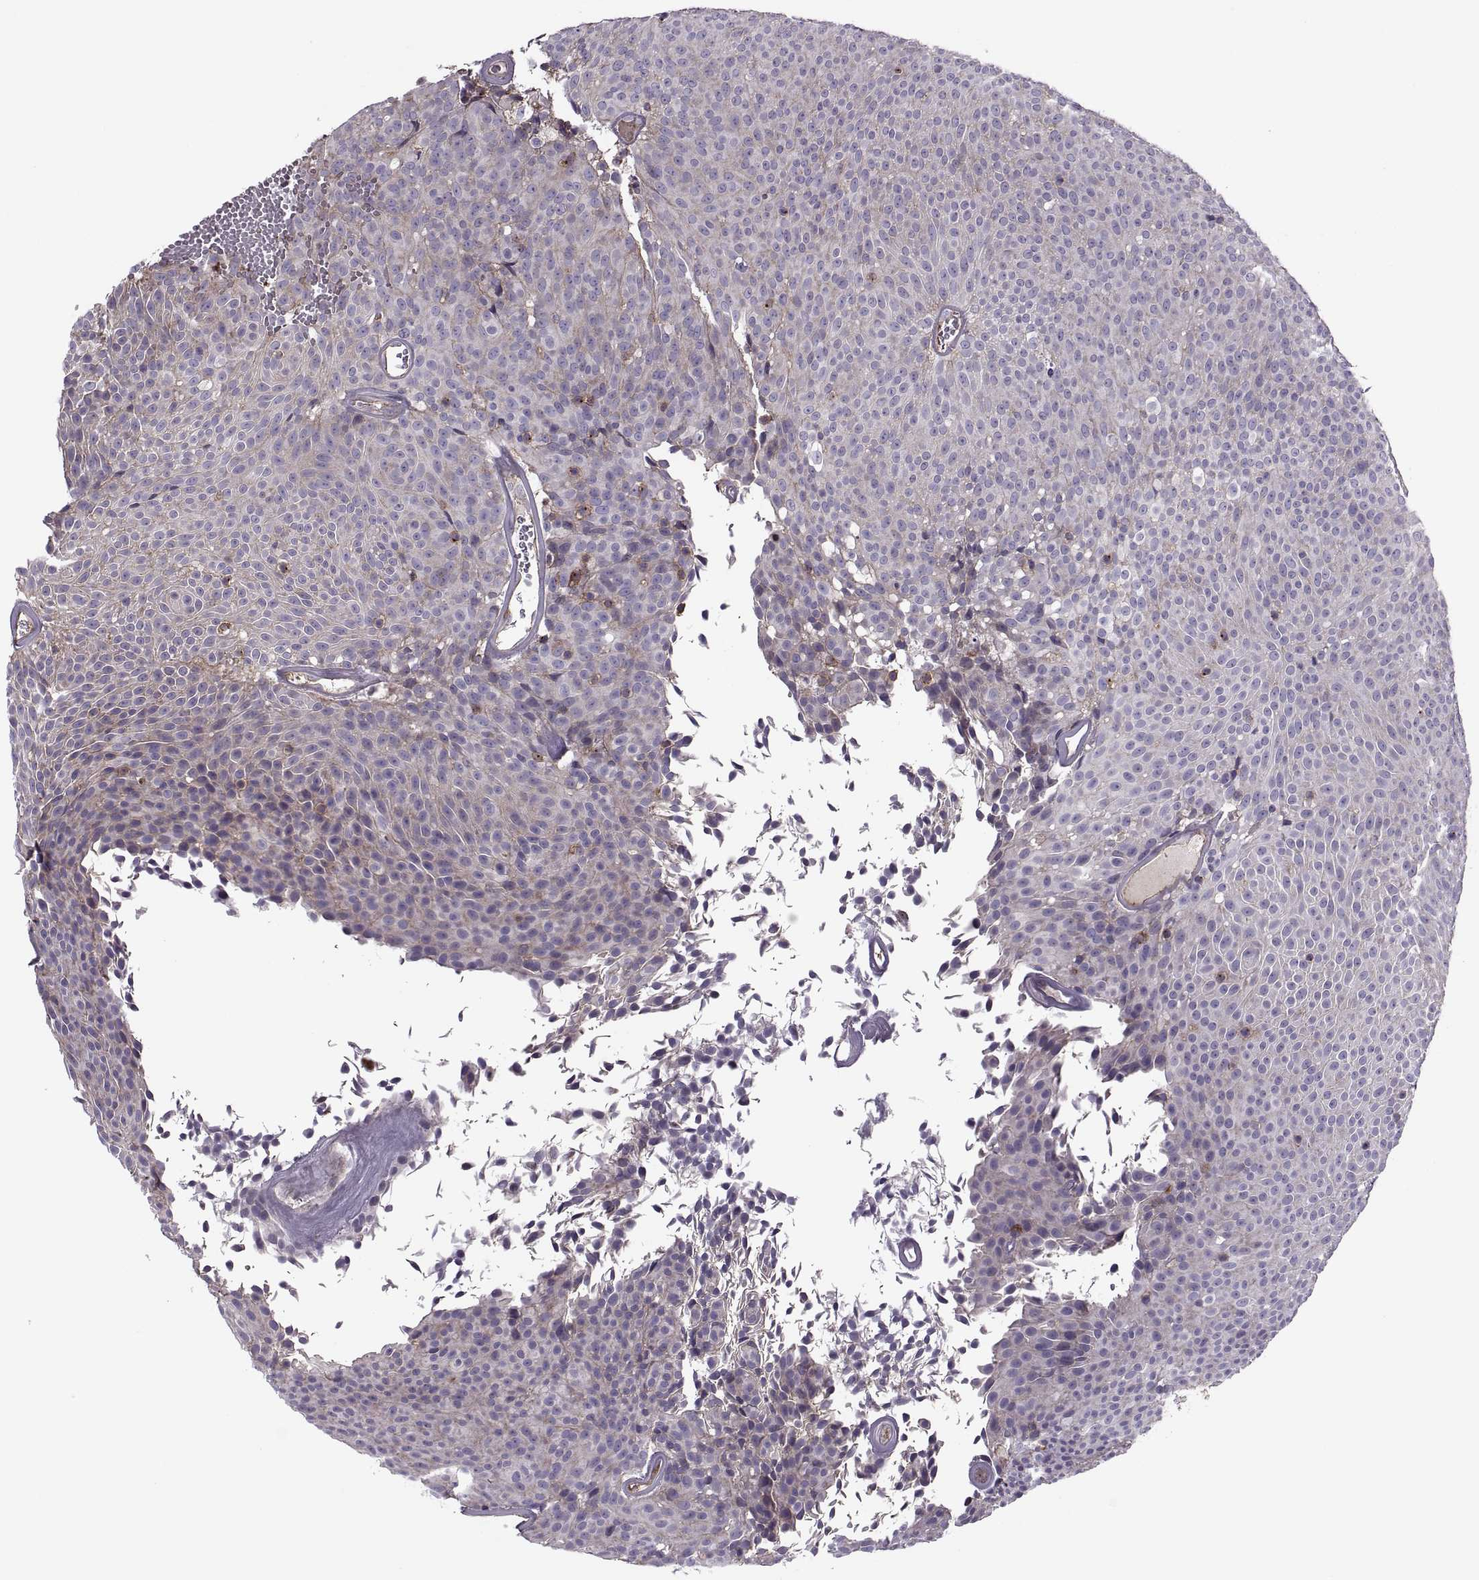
{"staining": {"intensity": "negative", "quantity": "none", "location": "none"}, "tissue": "urothelial cancer", "cell_type": "Tumor cells", "image_type": "cancer", "snomed": [{"axis": "morphology", "description": "Urothelial carcinoma, Low grade"}, {"axis": "topography", "description": "Urinary bladder"}], "caption": "Image shows no protein expression in tumor cells of urothelial cancer tissue.", "gene": "SLC2A3", "patient": {"sex": "male", "age": 77}}